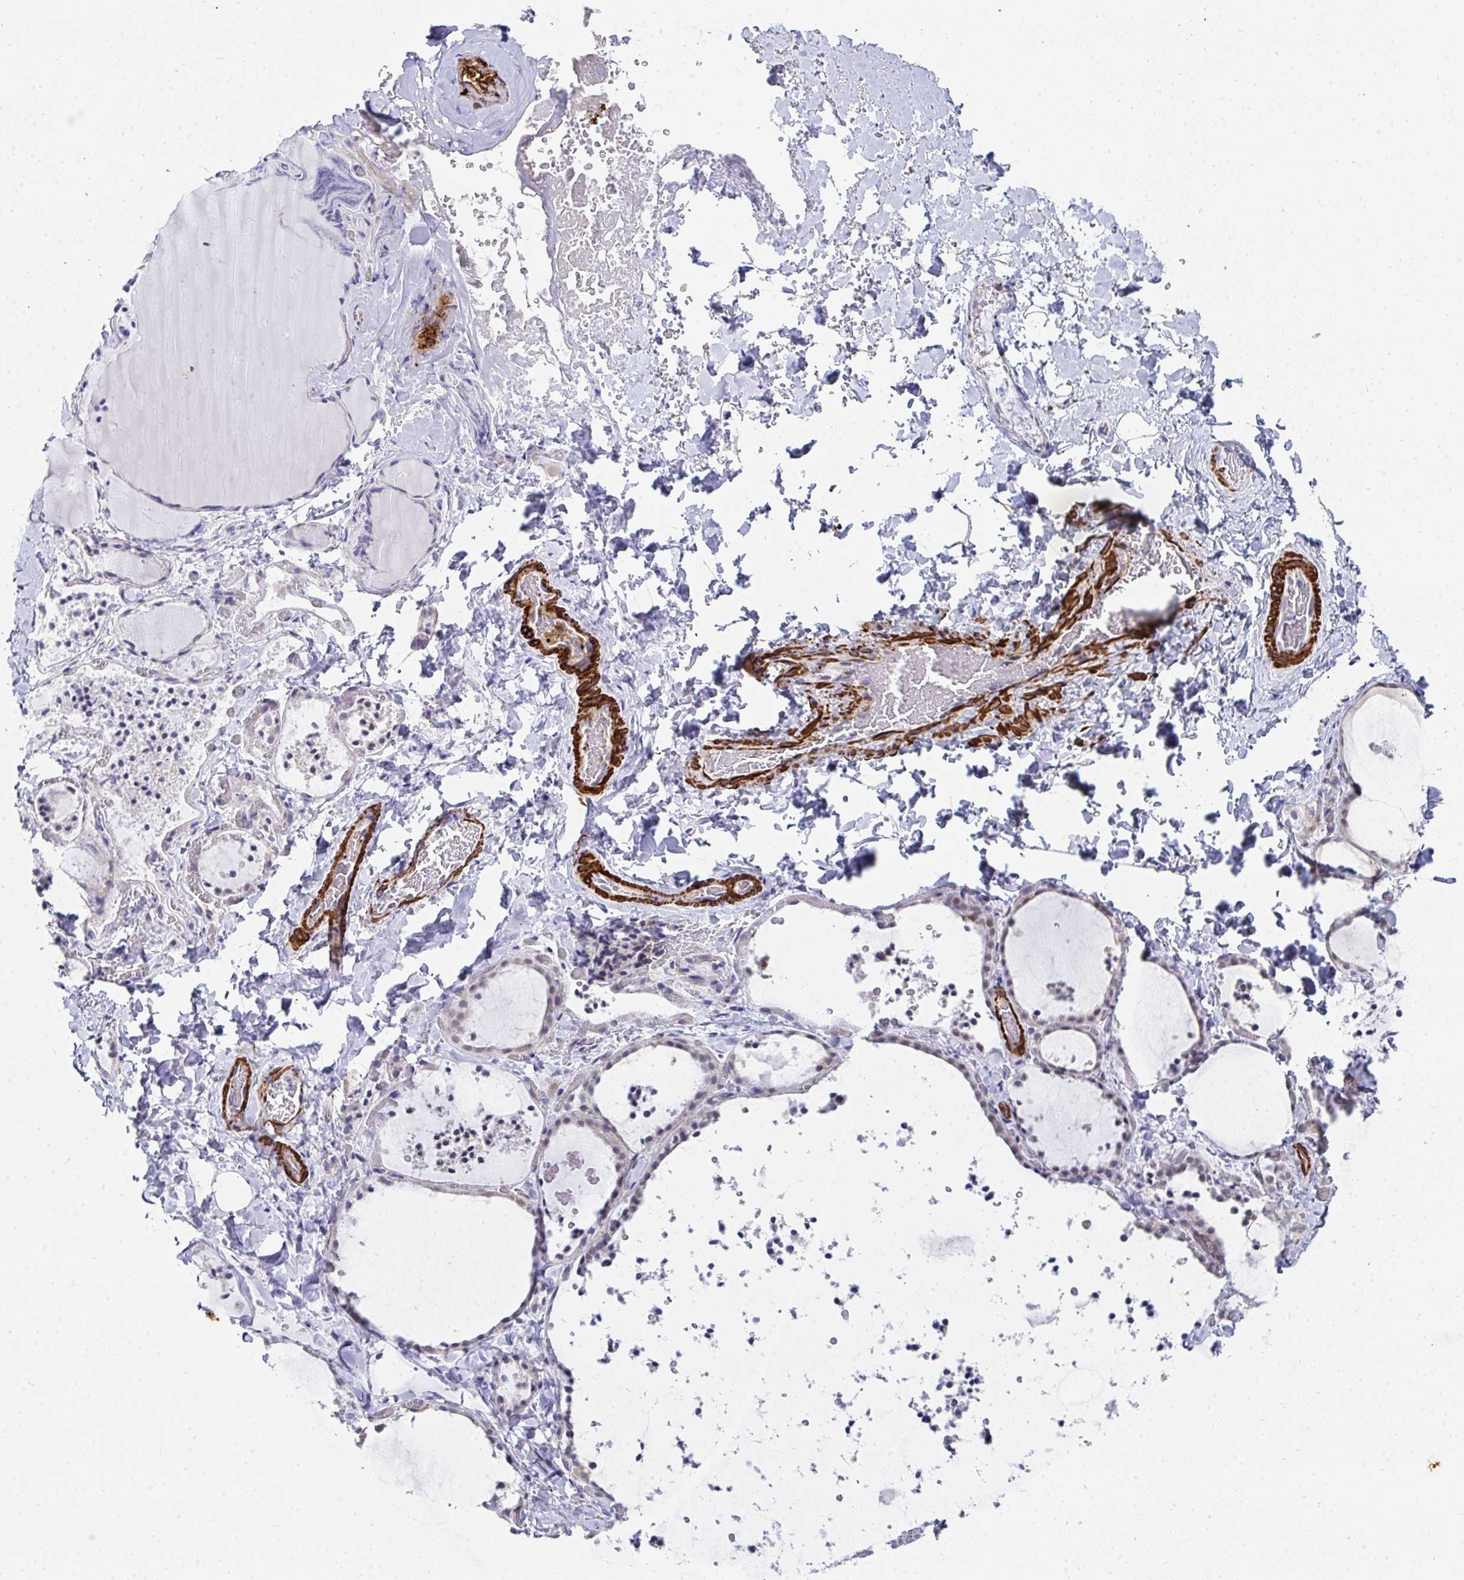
{"staining": {"intensity": "negative", "quantity": "none", "location": "none"}, "tissue": "thyroid gland", "cell_type": "Glandular cells", "image_type": "normal", "snomed": [{"axis": "morphology", "description": "Normal tissue, NOS"}, {"axis": "topography", "description": "Thyroid gland"}], "caption": "There is no significant expression in glandular cells of thyroid gland. (DAB immunohistochemistry, high magnification).", "gene": "GINS2", "patient": {"sex": "female", "age": 22}}